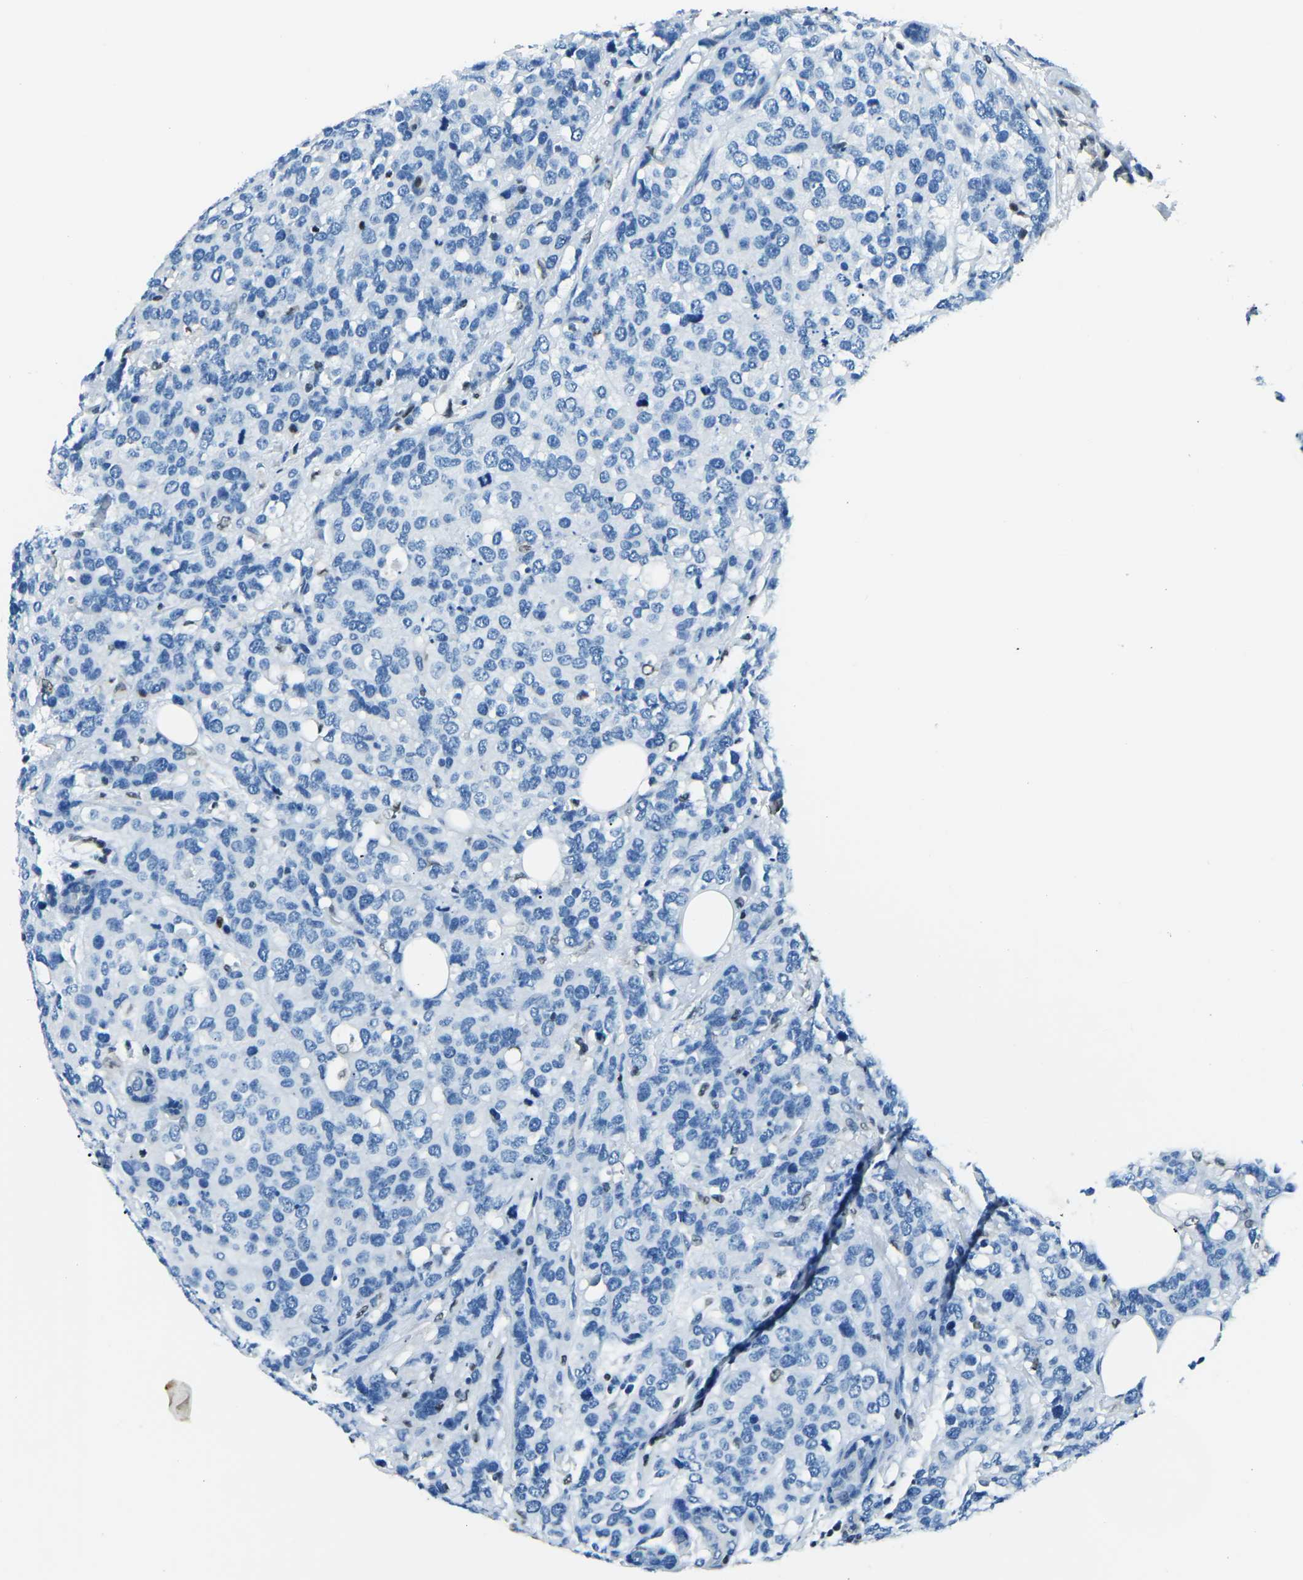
{"staining": {"intensity": "negative", "quantity": "none", "location": "none"}, "tissue": "breast cancer", "cell_type": "Tumor cells", "image_type": "cancer", "snomed": [{"axis": "morphology", "description": "Lobular carcinoma"}, {"axis": "topography", "description": "Breast"}], "caption": "Histopathology image shows no protein positivity in tumor cells of breast cancer tissue.", "gene": "CELF2", "patient": {"sex": "female", "age": 59}}